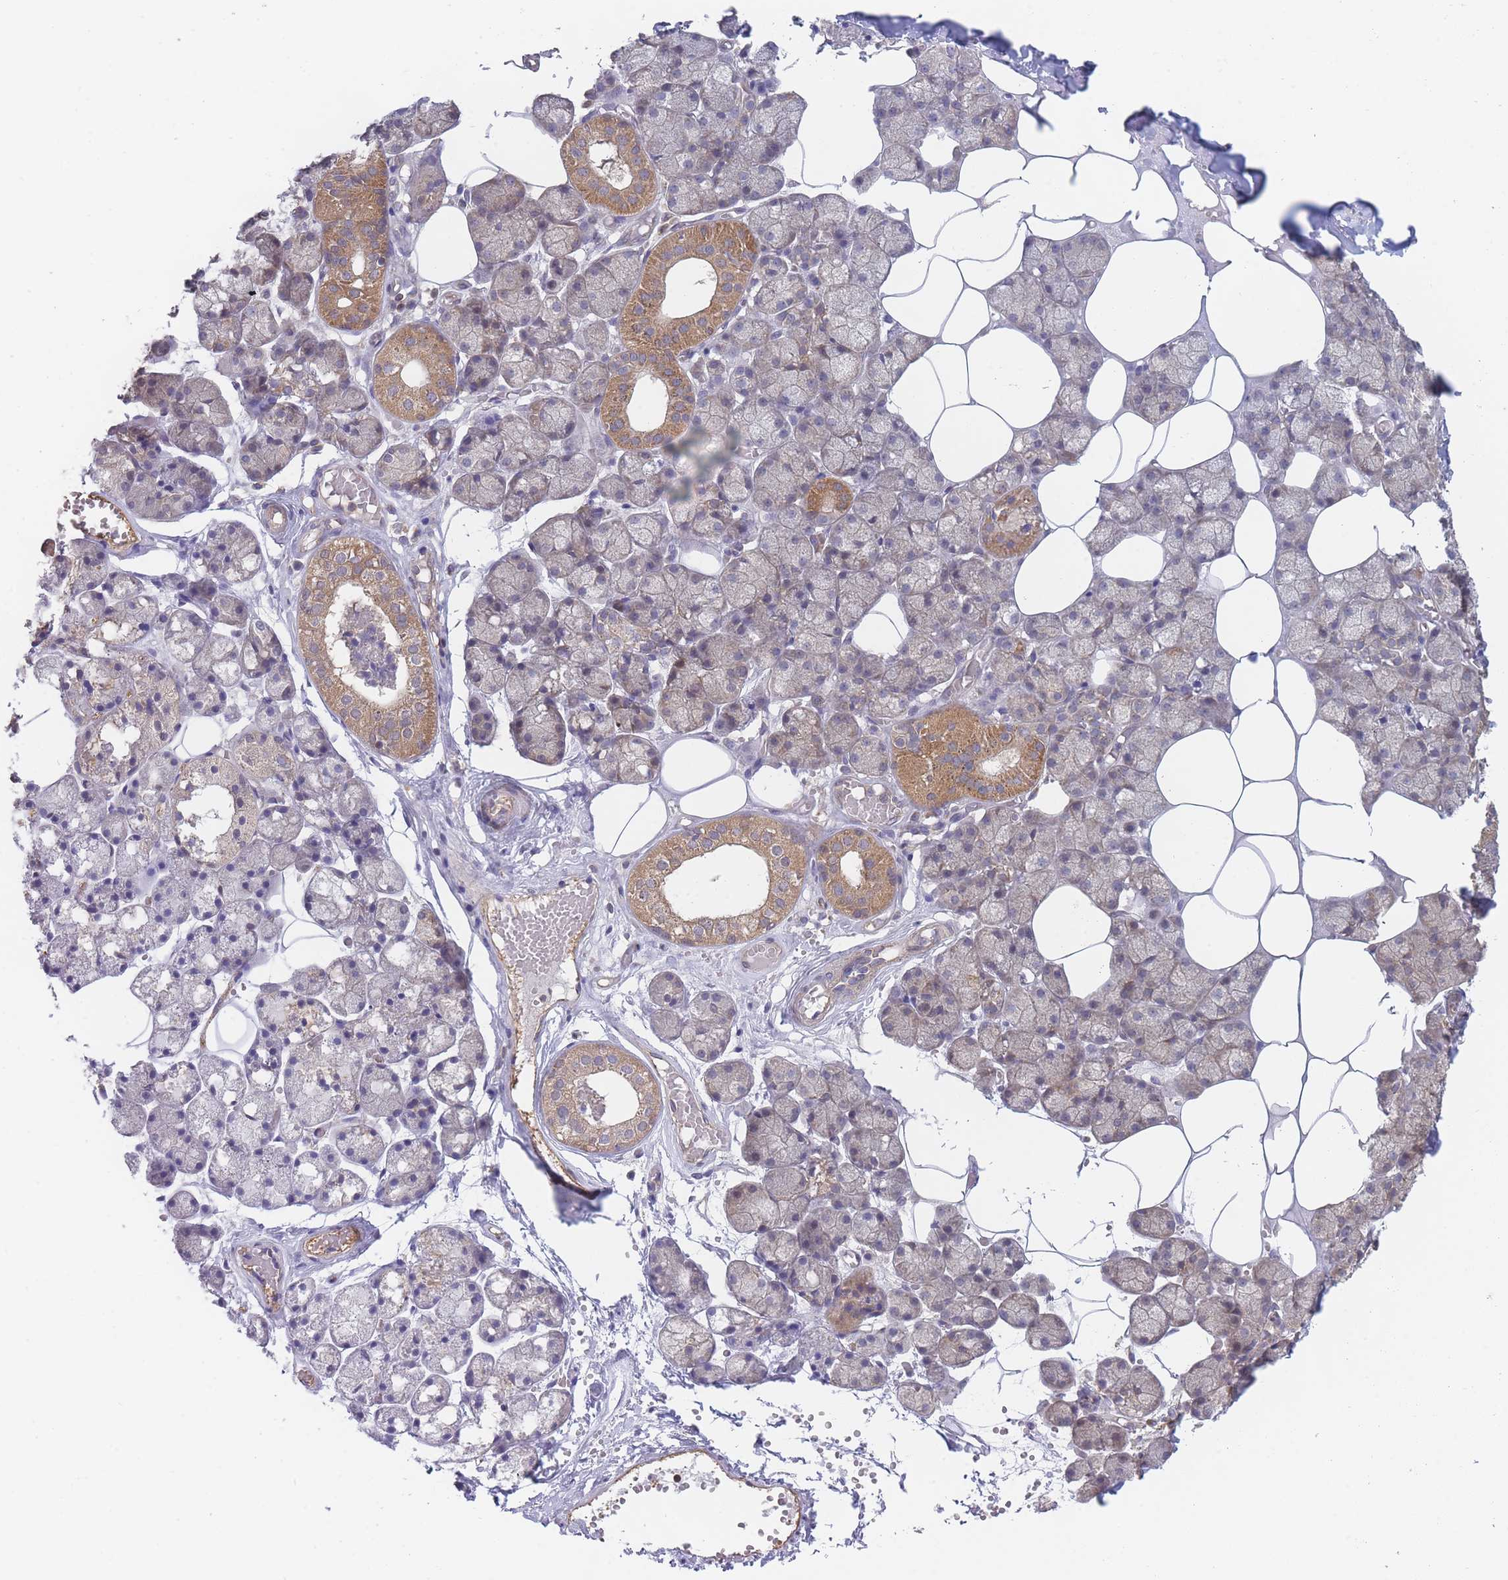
{"staining": {"intensity": "moderate", "quantity": "25%-75%", "location": "cytoplasmic/membranous"}, "tissue": "salivary gland", "cell_type": "Glandular cells", "image_type": "normal", "snomed": [{"axis": "morphology", "description": "Normal tissue, NOS"}, {"axis": "topography", "description": "Salivary gland"}], "caption": "Moderate cytoplasmic/membranous expression for a protein is present in about 25%-75% of glandular cells of benign salivary gland using immunohistochemistry.", "gene": "MRPS18B", "patient": {"sex": "male", "age": 62}}